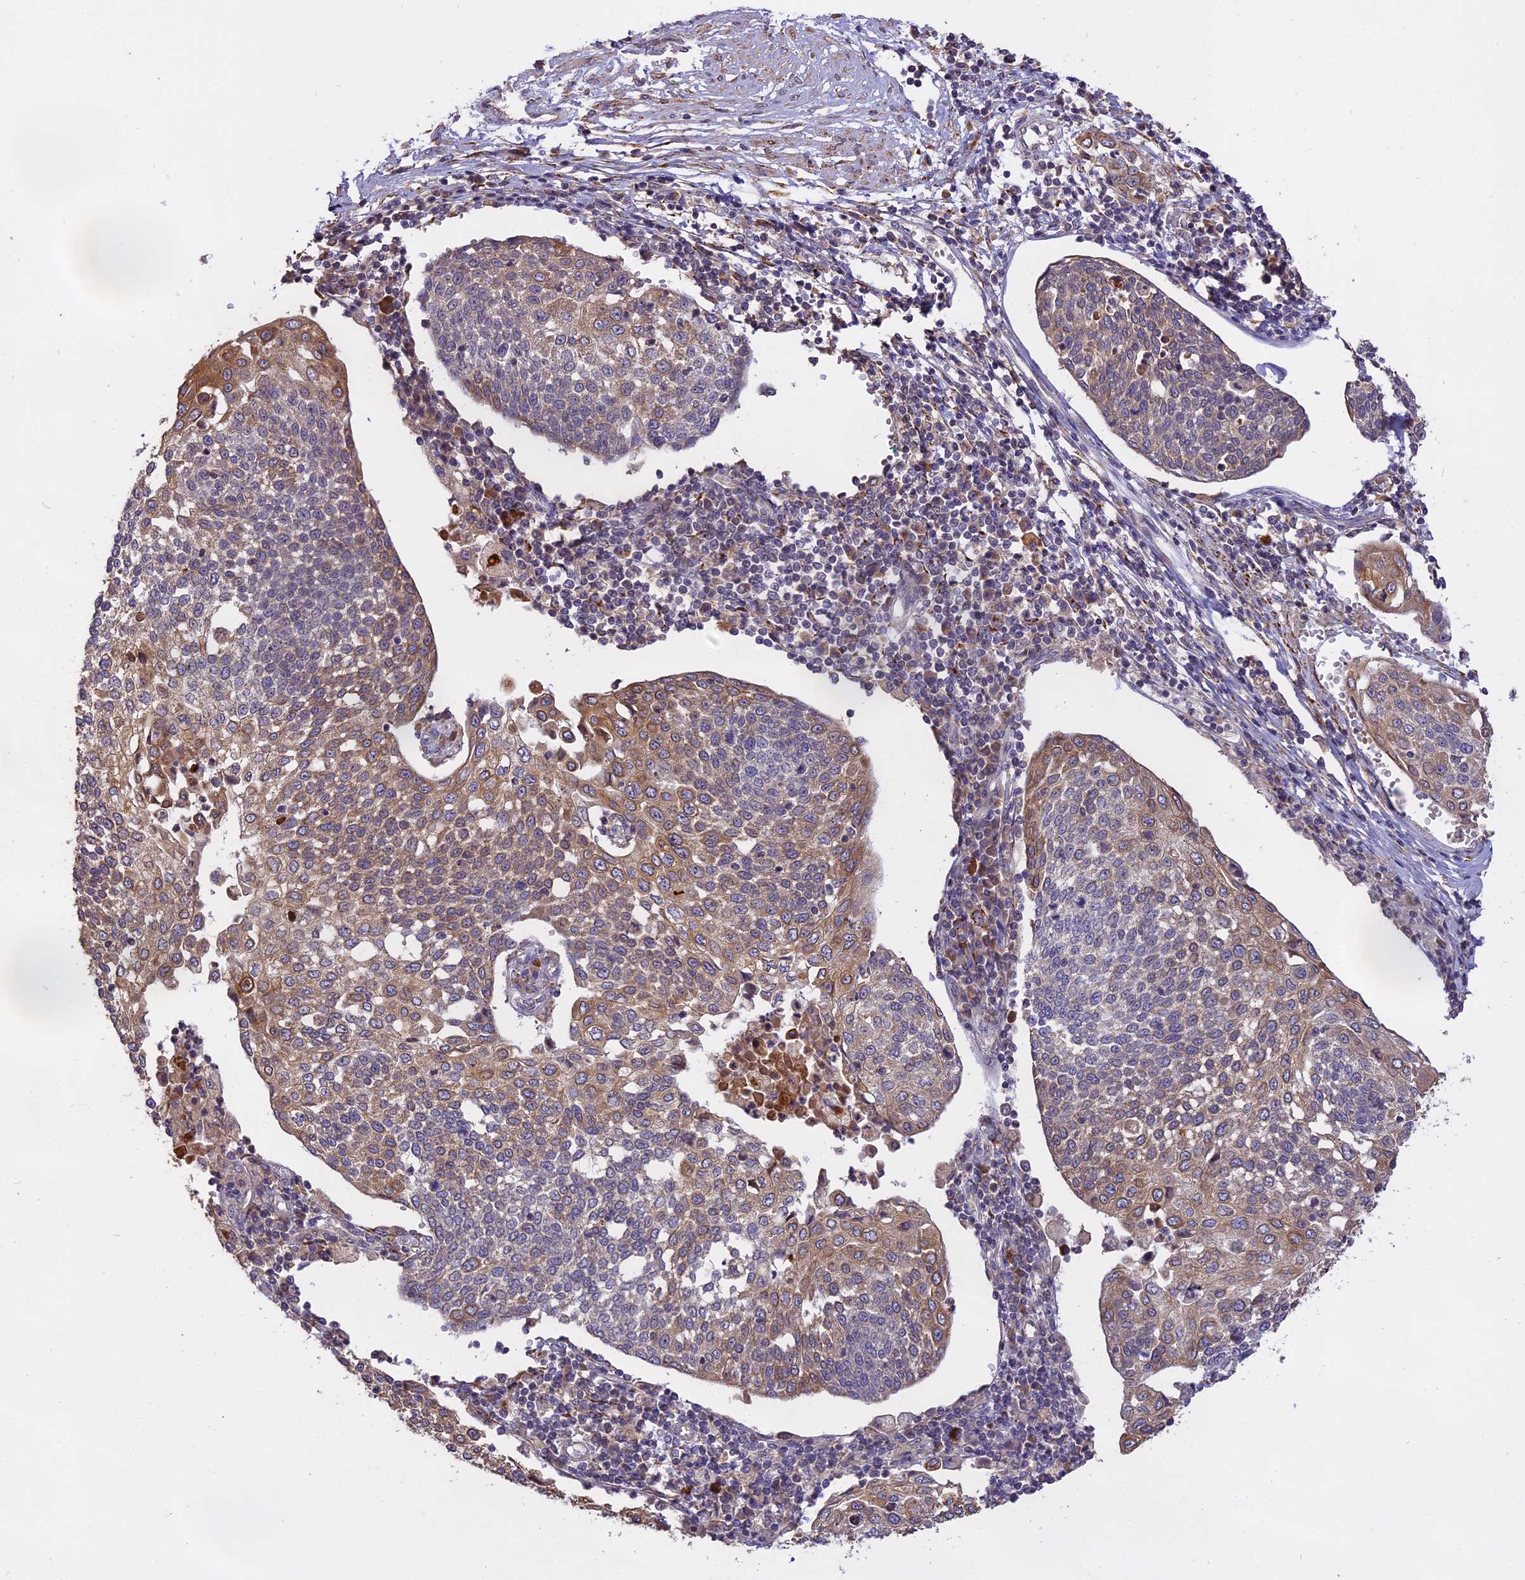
{"staining": {"intensity": "weak", "quantity": ">75%", "location": "cytoplasmic/membranous"}, "tissue": "cervical cancer", "cell_type": "Tumor cells", "image_type": "cancer", "snomed": [{"axis": "morphology", "description": "Squamous cell carcinoma, NOS"}, {"axis": "topography", "description": "Cervix"}], "caption": "Immunohistochemical staining of cervical cancer (squamous cell carcinoma) reveals low levels of weak cytoplasmic/membranous protein staining in approximately >75% of tumor cells.", "gene": "MEMO1", "patient": {"sex": "female", "age": 34}}